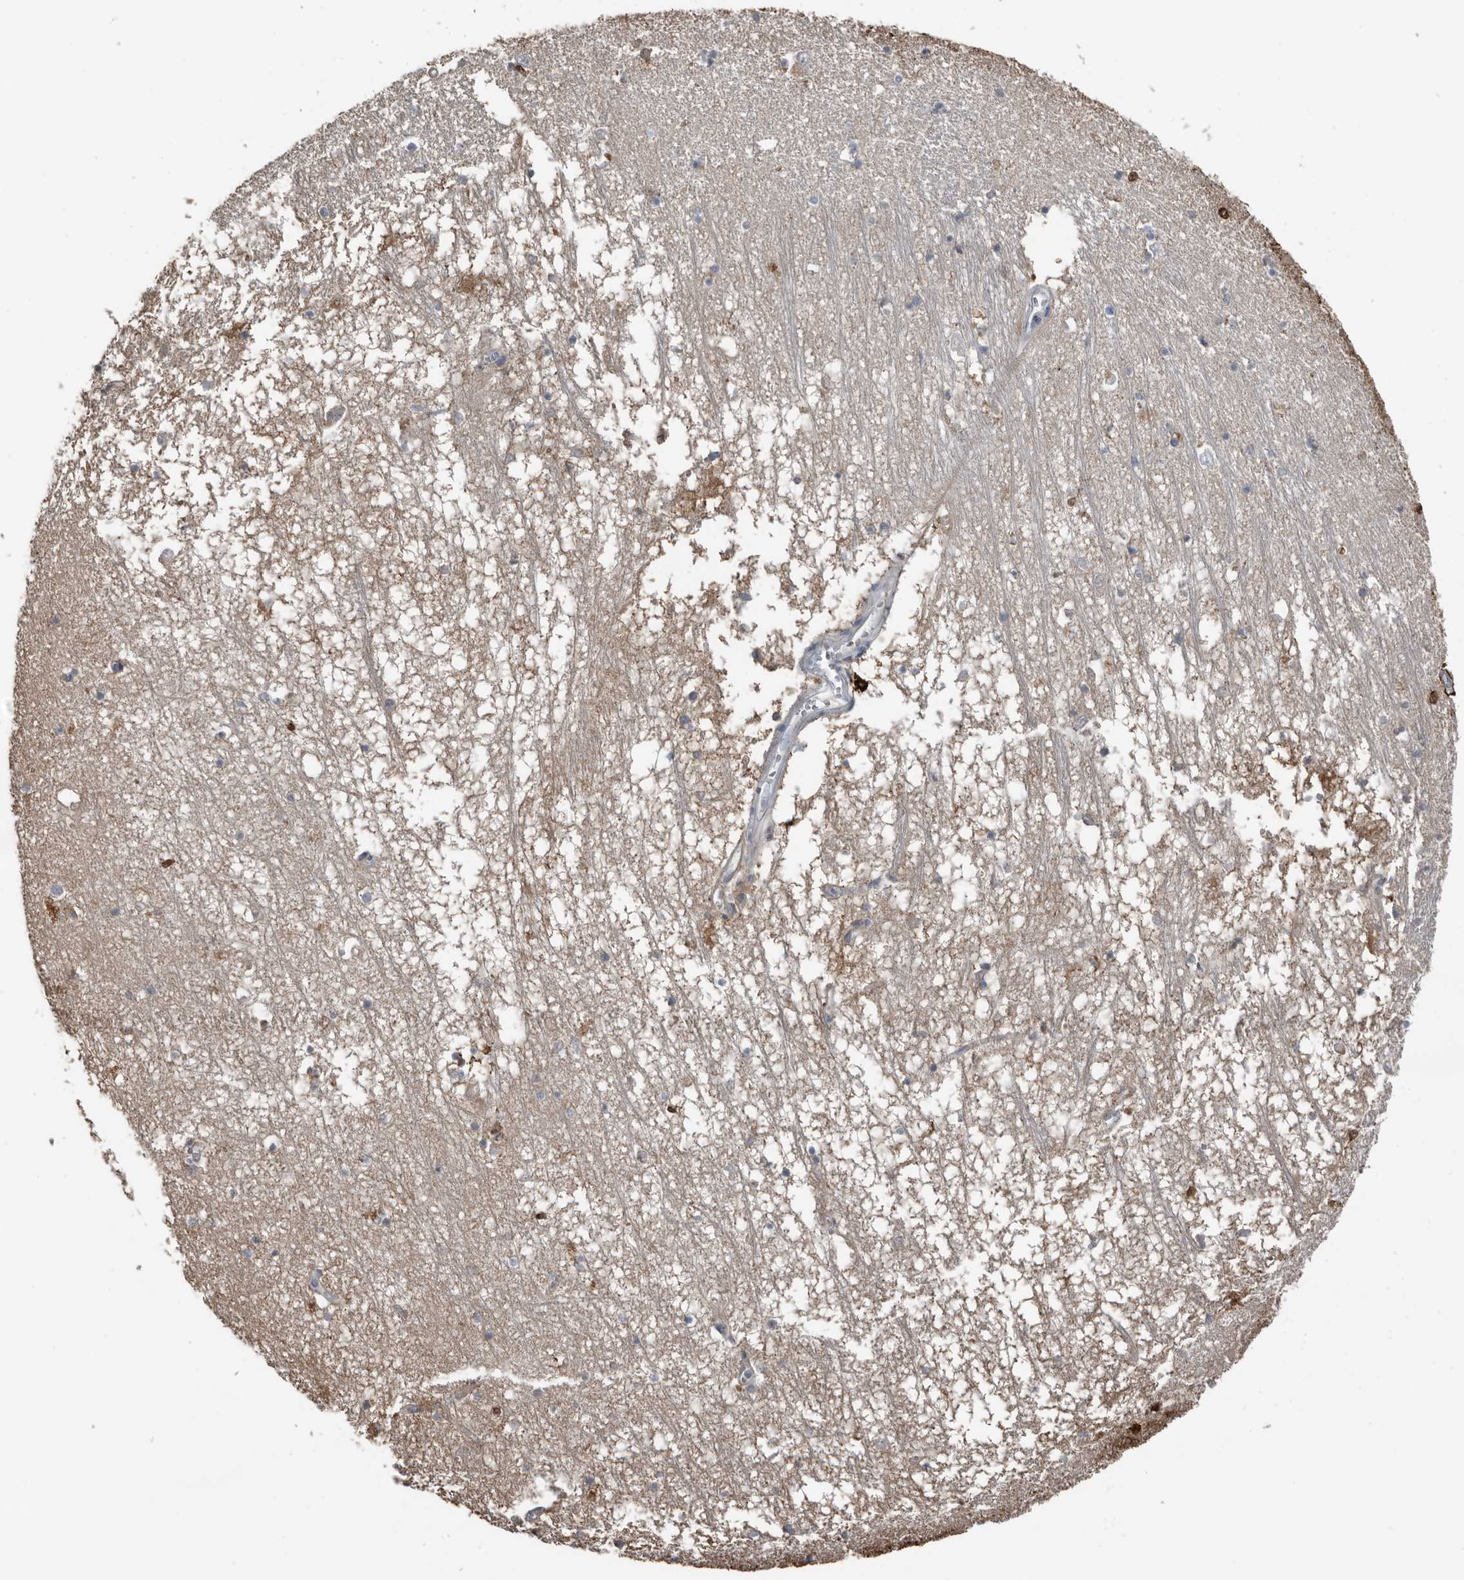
{"staining": {"intensity": "strong", "quantity": "25%-75%", "location": "cytoplasmic/membranous,nuclear"}, "tissue": "hippocampus", "cell_type": "Glial cells", "image_type": "normal", "snomed": [{"axis": "morphology", "description": "Normal tissue, NOS"}, {"axis": "topography", "description": "Hippocampus"}], "caption": "Hippocampus stained for a protein exhibits strong cytoplasmic/membranous,nuclear positivity in glial cells. Using DAB (brown) and hematoxylin (blue) stains, captured at high magnification using brightfield microscopy.", "gene": "FABP7", "patient": {"sex": "male", "age": 70}}